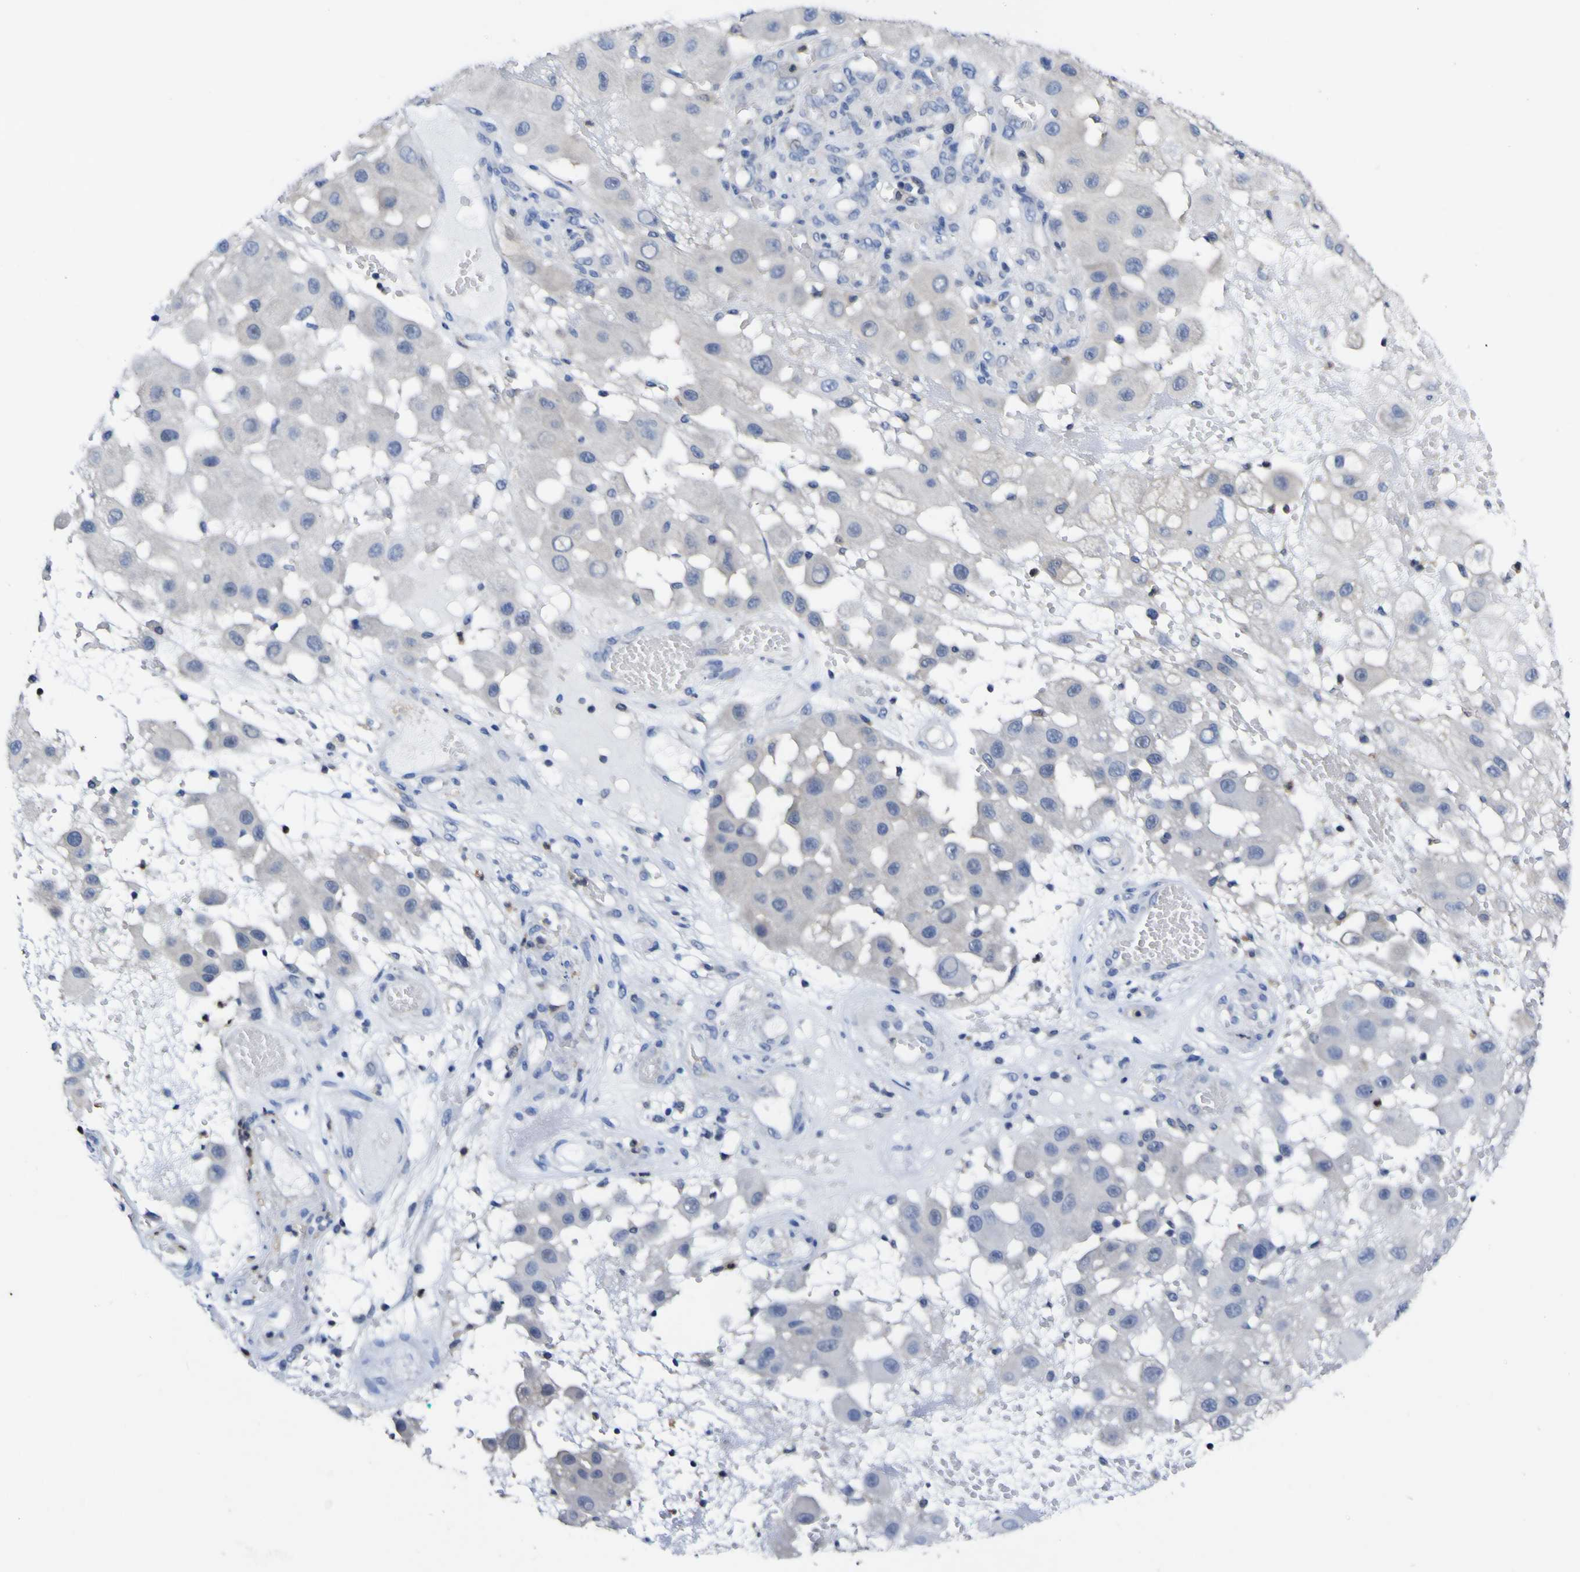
{"staining": {"intensity": "negative", "quantity": "none", "location": "none"}, "tissue": "melanoma", "cell_type": "Tumor cells", "image_type": "cancer", "snomed": [{"axis": "morphology", "description": "Malignant melanoma, NOS"}, {"axis": "topography", "description": "Skin"}], "caption": "The micrograph reveals no staining of tumor cells in malignant melanoma. (Stains: DAB (3,3'-diaminobenzidine) IHC with hematoxylin counter stain, Microscopy: brightfield microscopy at high magnification).", "gene": "CASP6", "patient": {"sex": "female", "age": 81}}